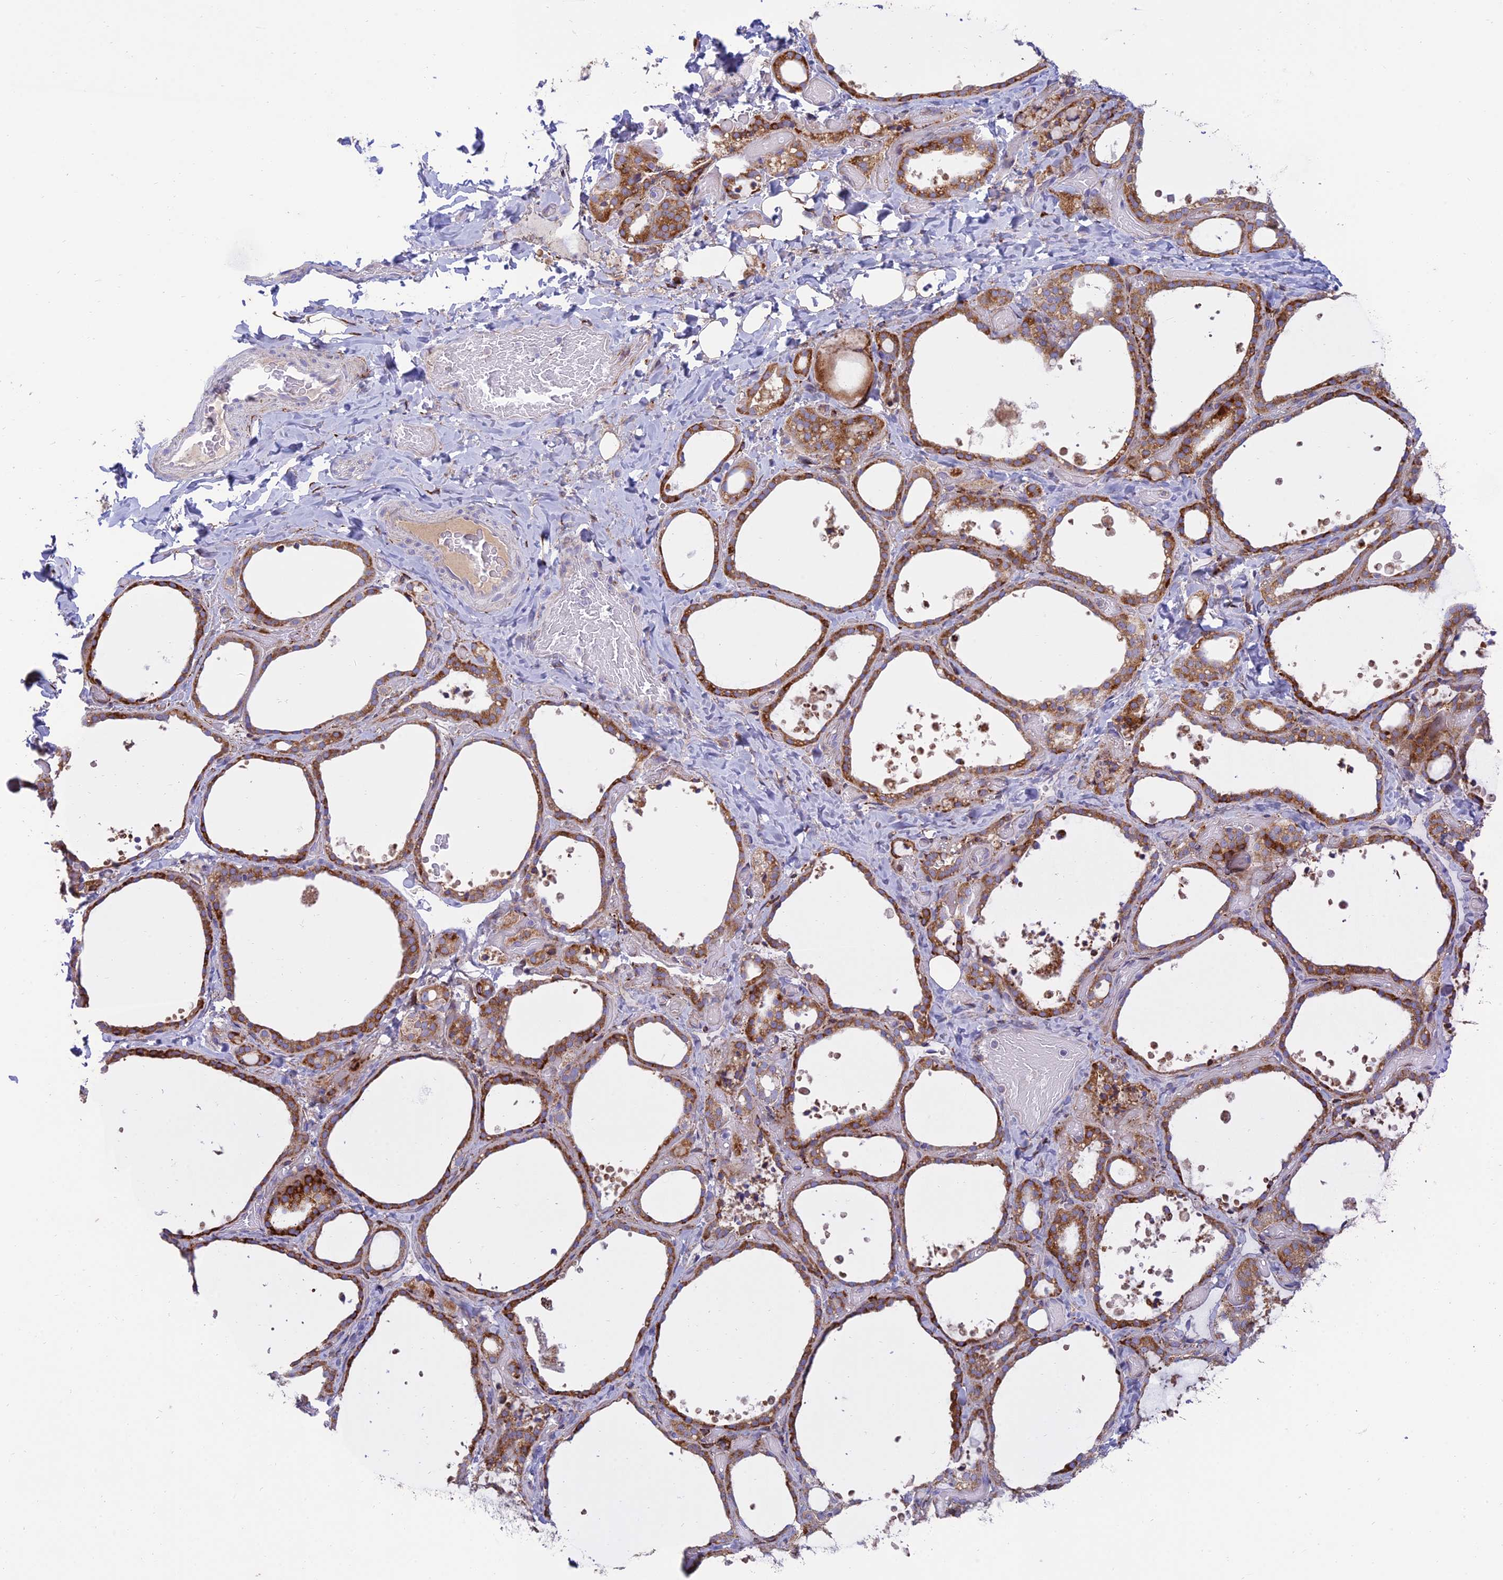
{"staining": {"intensity": "strong", "quantity": ">75%", "location": "cytoplasmic/membranous"}, "tissue": "thyroid gland", "cell_type": "Glandular cells", "image_type": "normal", "snomed": [{"axis": "morphology", "description": "Normal tissue, NOS"}, {"axis": "topography", "description": "Thyroid gland"}], "caption": "Thyroid gland stained with DAB (3,3'-diaminobenzidine) immunohistochemistry (IHC) exhibits high levels of strong cytoplasmic/membranous staining in about >75% of glandular cells. Immunohistochemistry (ihc) stains the protein in brown and the nuclei are stained blue.", "gene": "RCN3", "patient": {"sex": "female", "age": 44}}